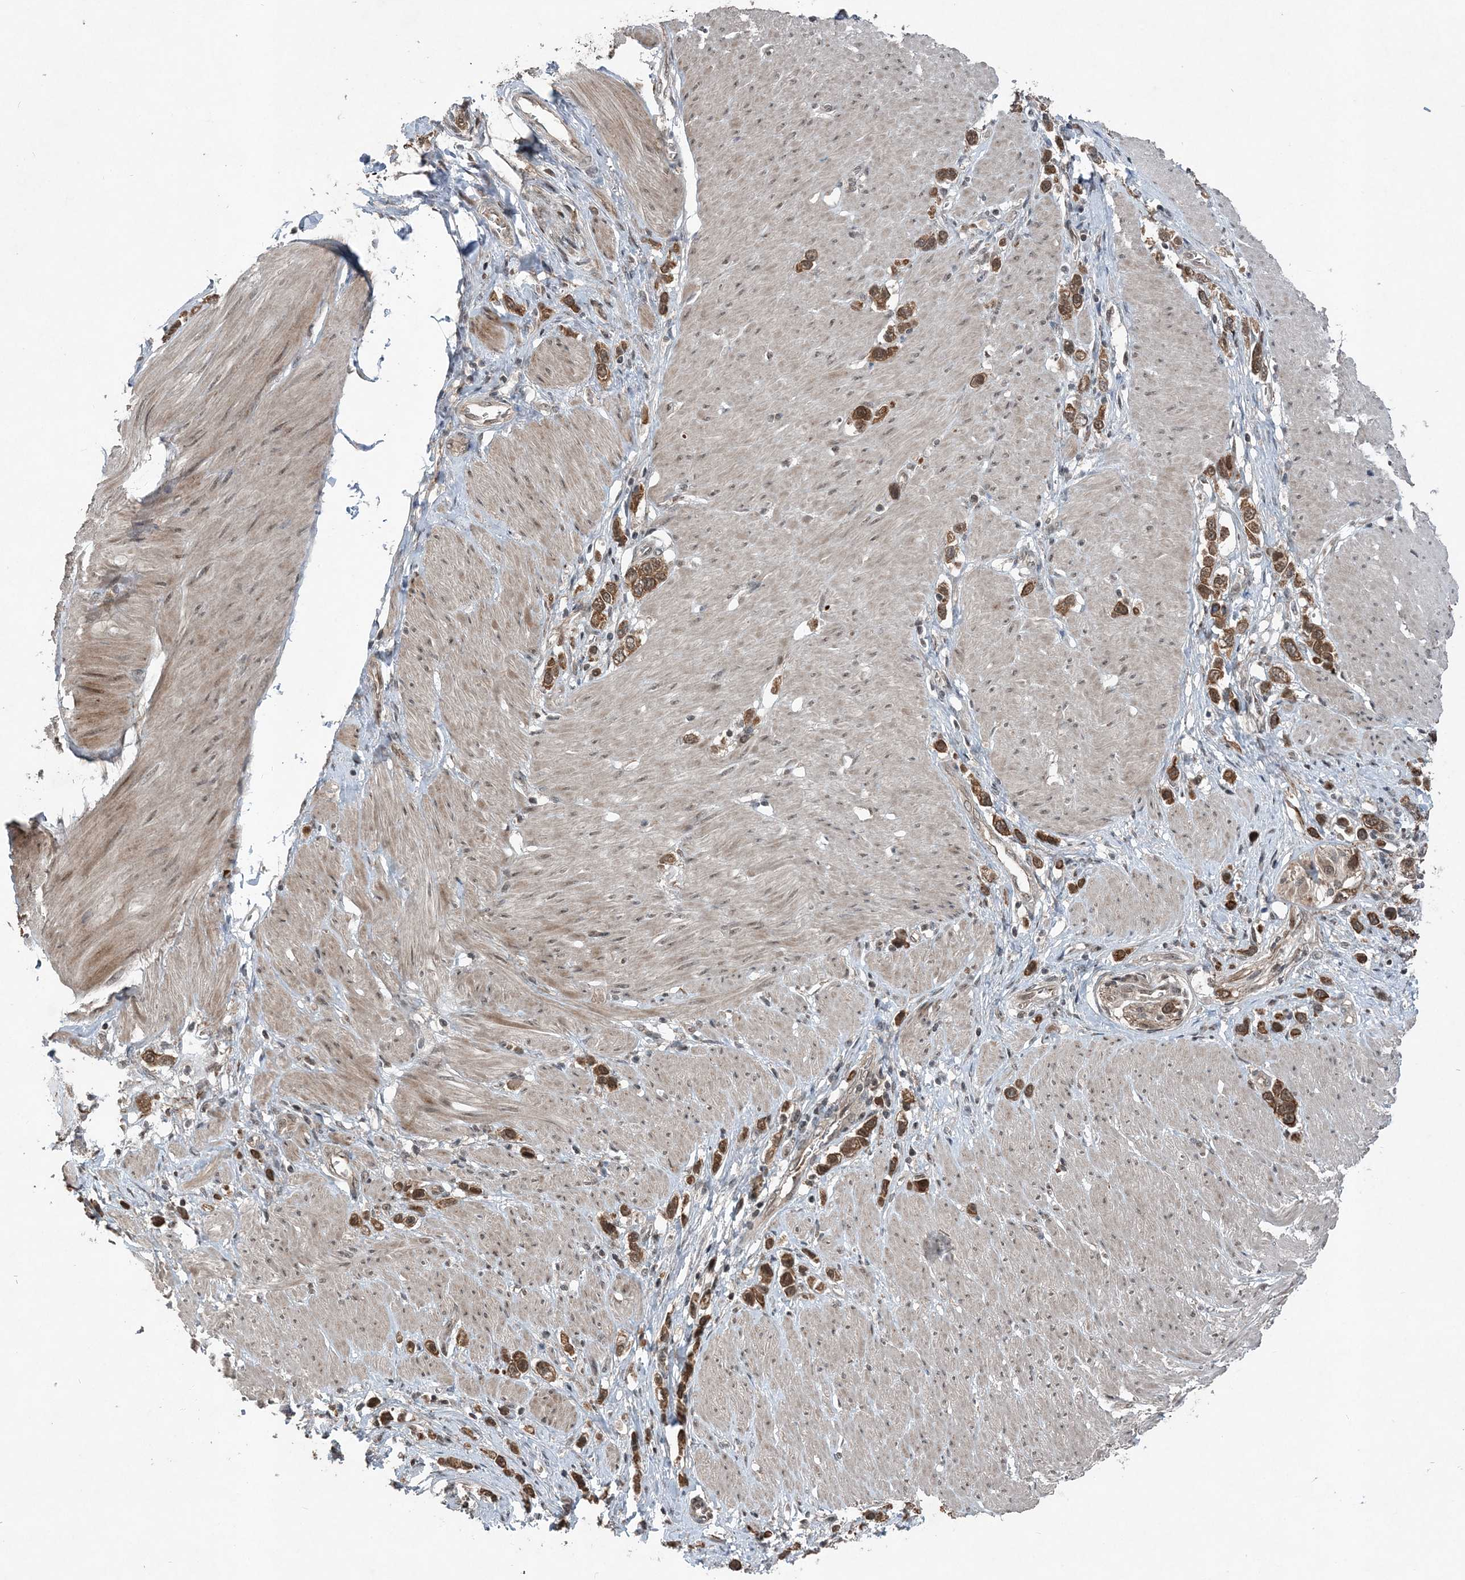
{"staining": {"intensity": "moderate", "quantity": ">75%", "location": "cytoplasmic/membranous"}, "tissue": "stomach cancer", "cell_type": "Tumor cells", "image_type": "cancer", "snomed": [{"axis": "morphology", "description": "Normal tissue, NOS"}, {"axis": "morphology", "description": "Adenocarcinoma, NOS"}, {"axis": "topography", "description": "Stomach, upper"}, {"axis": "topography", "description": "Stomach"}], "caption": "Protein positivity by IHC demonstrates moderate cytoplasmic/membranous expression in approximately >75% of tumor cells in adenocarcinoma (stomach).", "gene": "QTRT2", "patient": {"sex": "female", "age": 65}}